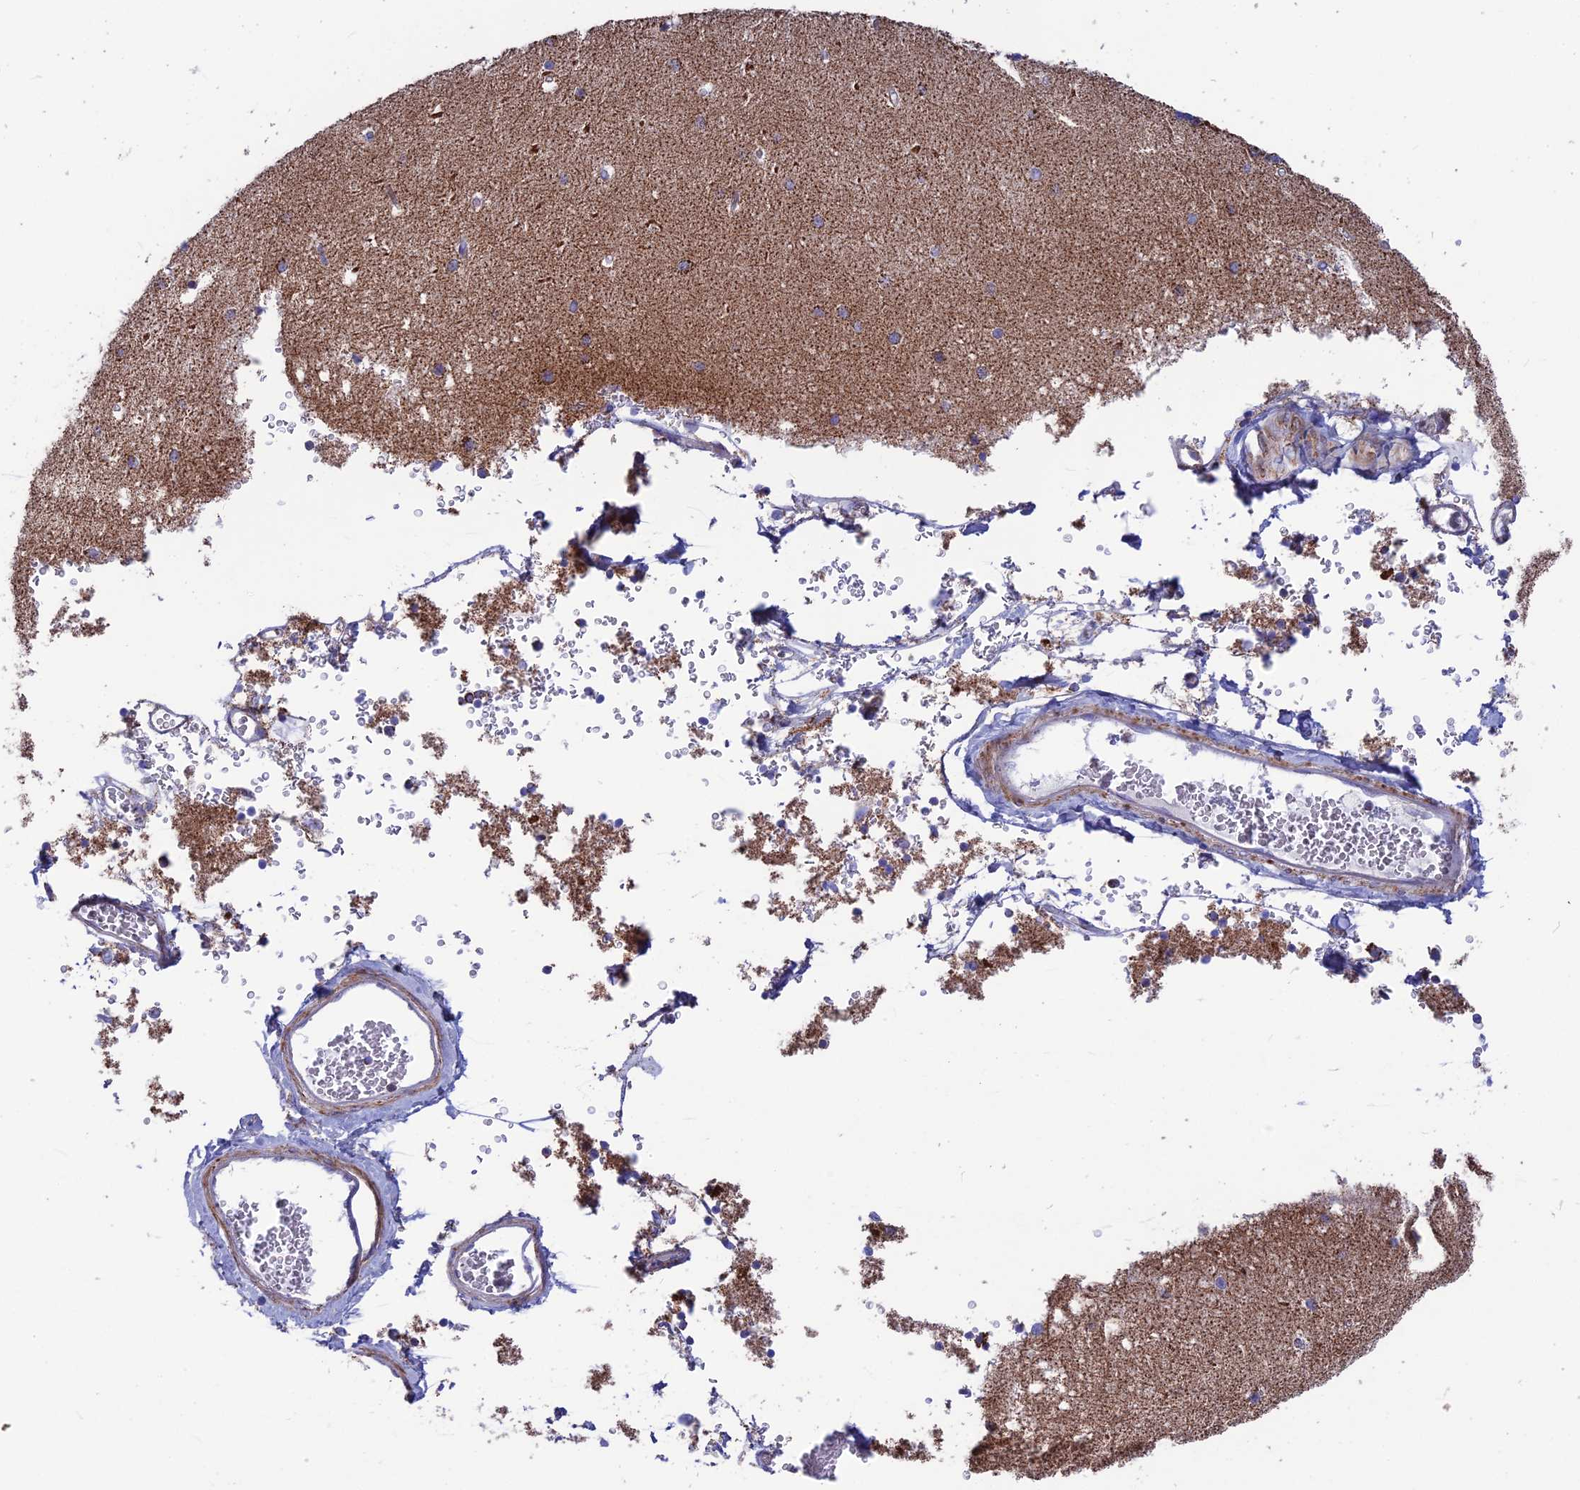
{"staining": {"intensity": "strong", "quantity": "25%-75%", "location": "cytoplasmic/membranous"}, "tissue": "cerebellum", "cell_type": "Cells in granular layer", "image_type": "normal", "snomed": [{"axis": "morphology", "description": "Normal tissue, NOS"}, {"axis": "topography", "description": "Cerebellum"}], "caption": "About 25%-75% of cells in granular layer in normal human cerebellum reveal strong cytoplasmic/membranous protein positivity as visualized by brown immunohistochemical staining.", "gene": "CS", "patient": {"sex": "male", "age": 37}}